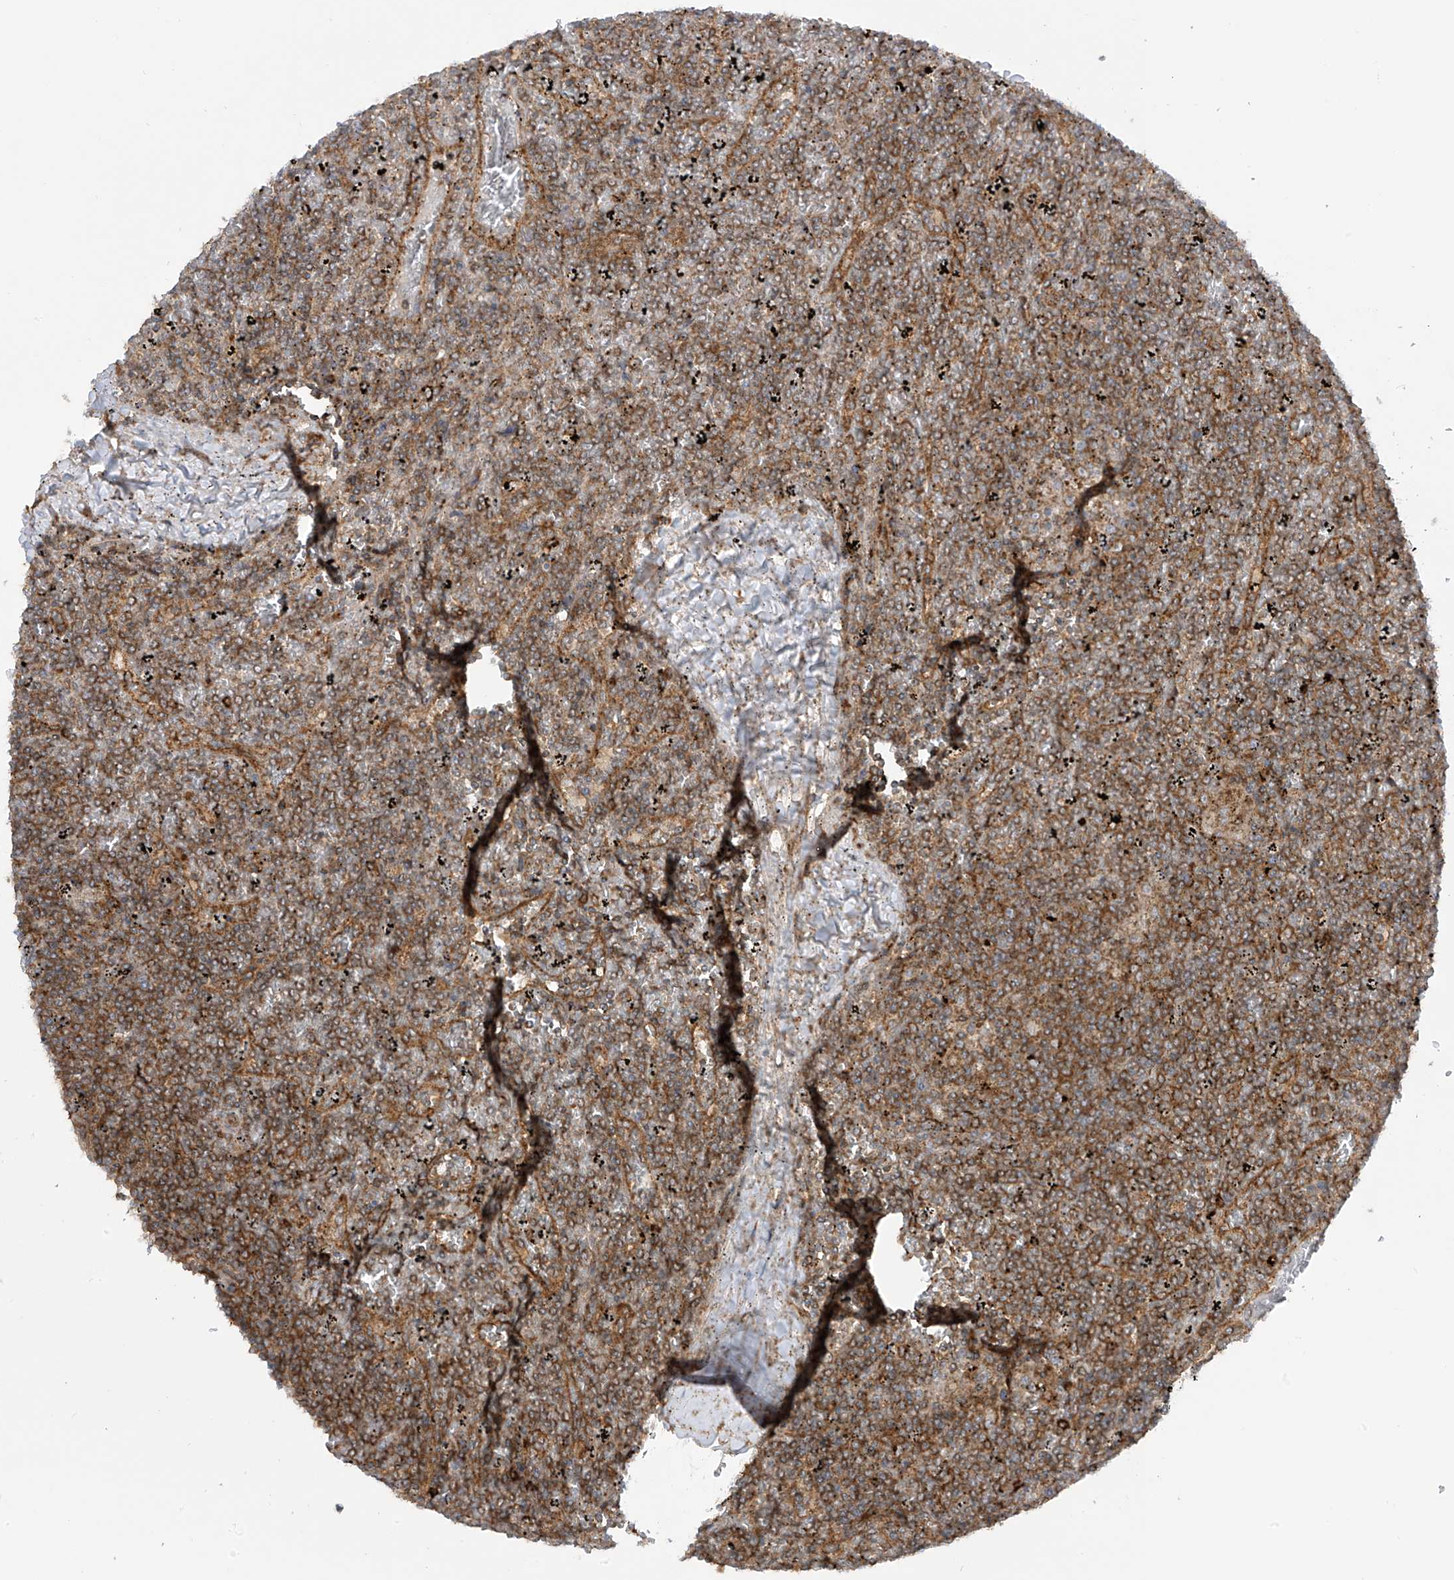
{"staining": {"intensity": "moderate", "quantity": ">75%", "location": "cytoplasmic/membranous"}, "tissue": "lymphoma", "cell_type": "Tumor cells", "image_type": "cancer", "snomed": [{"axis": "morphology", "description": "Malignant lymphoma, non-Hodgkin's type, Low grade"}, {"axis": "topography", "description": "Spleen"}], "caption": "A brown stain highlights moderate cytoplasmic/membranous staining of a protein in human malignant lymphoma, non-Hodgkin's type (low-grade) tumor cells.", "gene": "REPS1", "patient": {"sex": "female", "age": 19}}